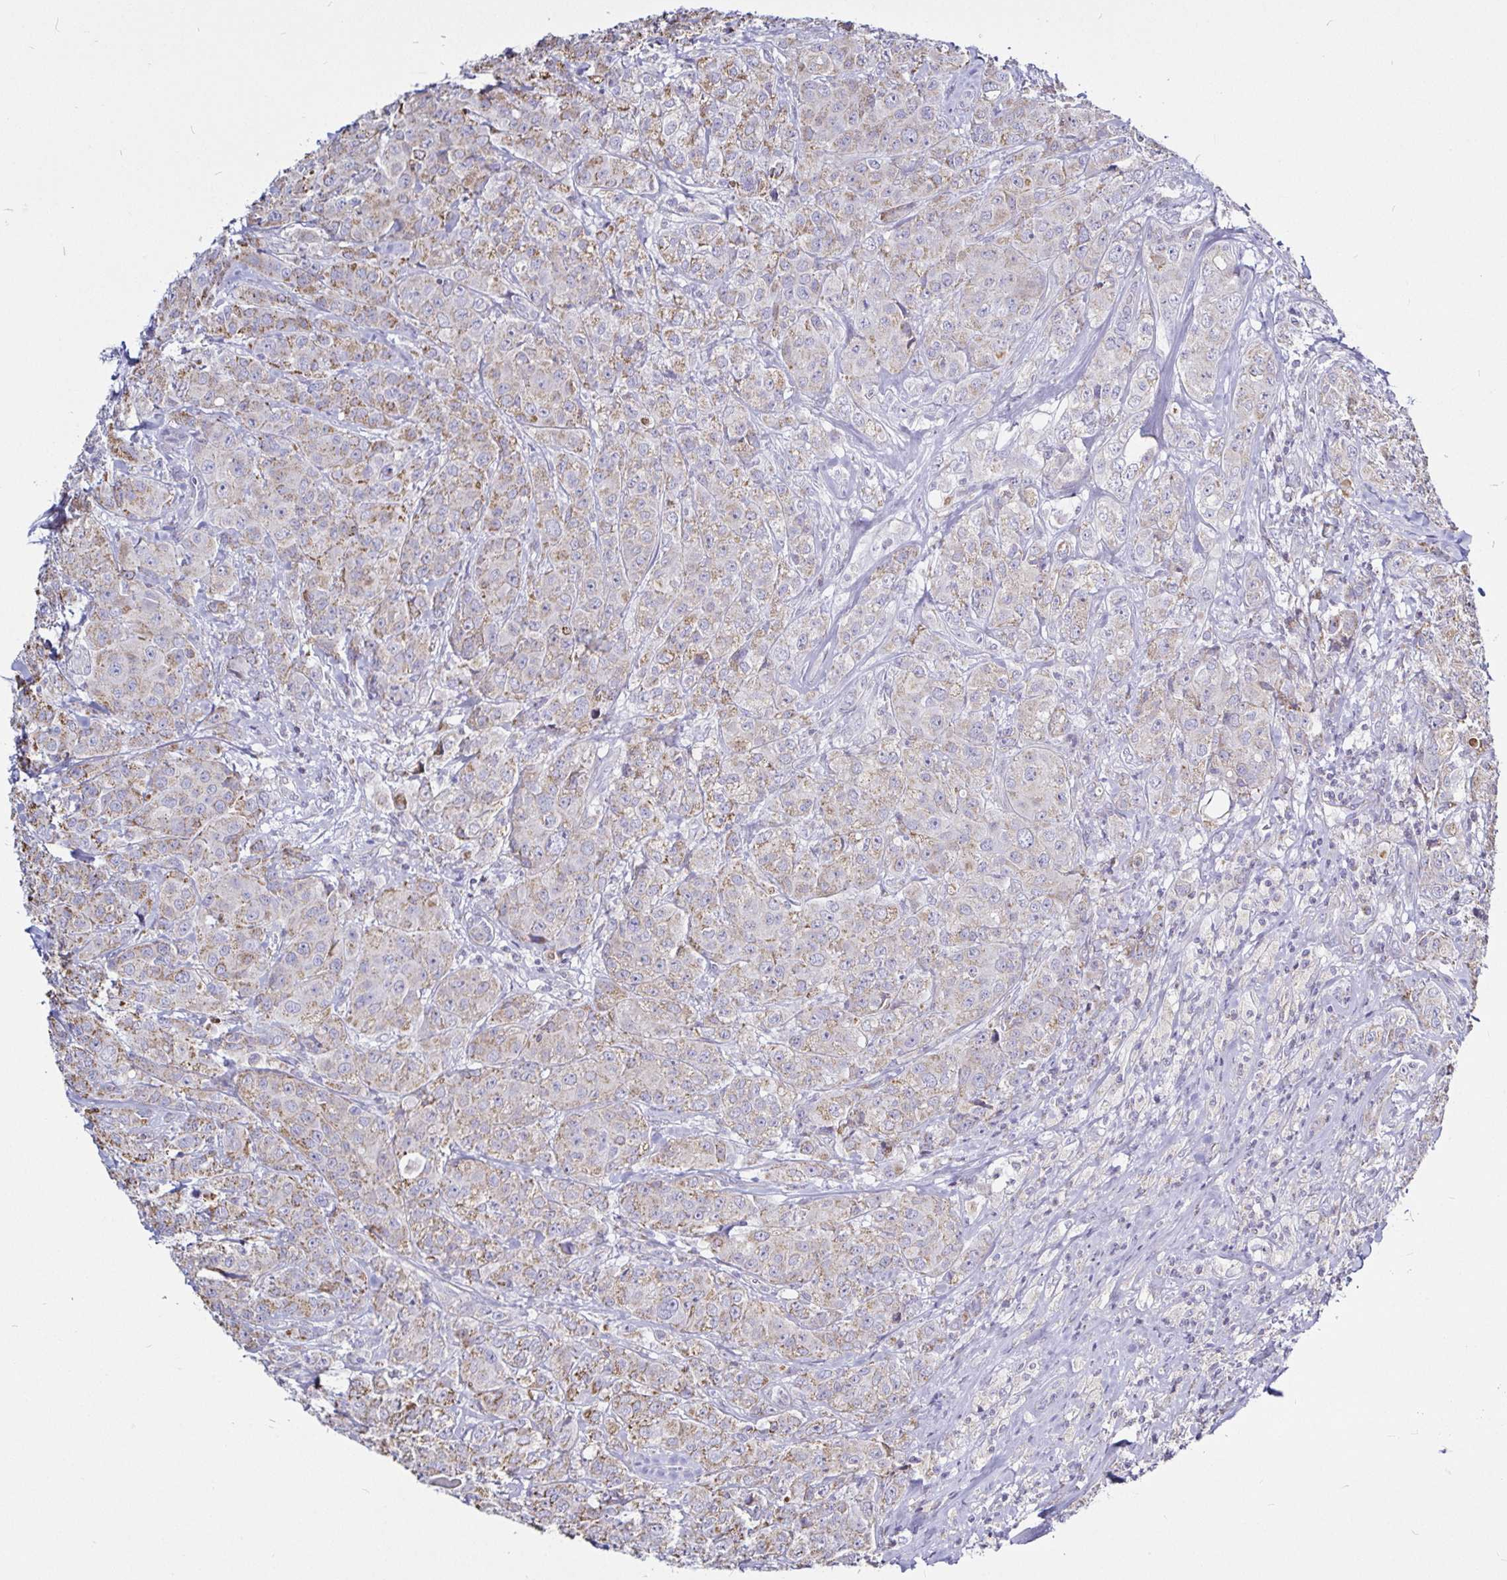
{"staining": {"intensity": "weak", "quantity": "25%-75%", "location": "cytoplasmic/membranous"}, "tissue": "breast cancer", "cell_type": "Tumor cells", "image_type": "cancer", "snomed": [{"axis": "morphology", "description": "Normal tissue, NOS"}, {"axis": "morphology", "description": "Duct carcinoma"}, {"axis": "topography", "description": "Breast"}], "caption": "Brown immunohistochemical staining in breast cancer (infiltrating ductal carcinoma) shows weak cytoplasmic/membranous expression in approximately 25%-75% of tumor cells. (Brightfield microscopy of DAB IHC at high magnification).", "gene": "PGAM2", "patient": {"sex": "female", "age": 43}}